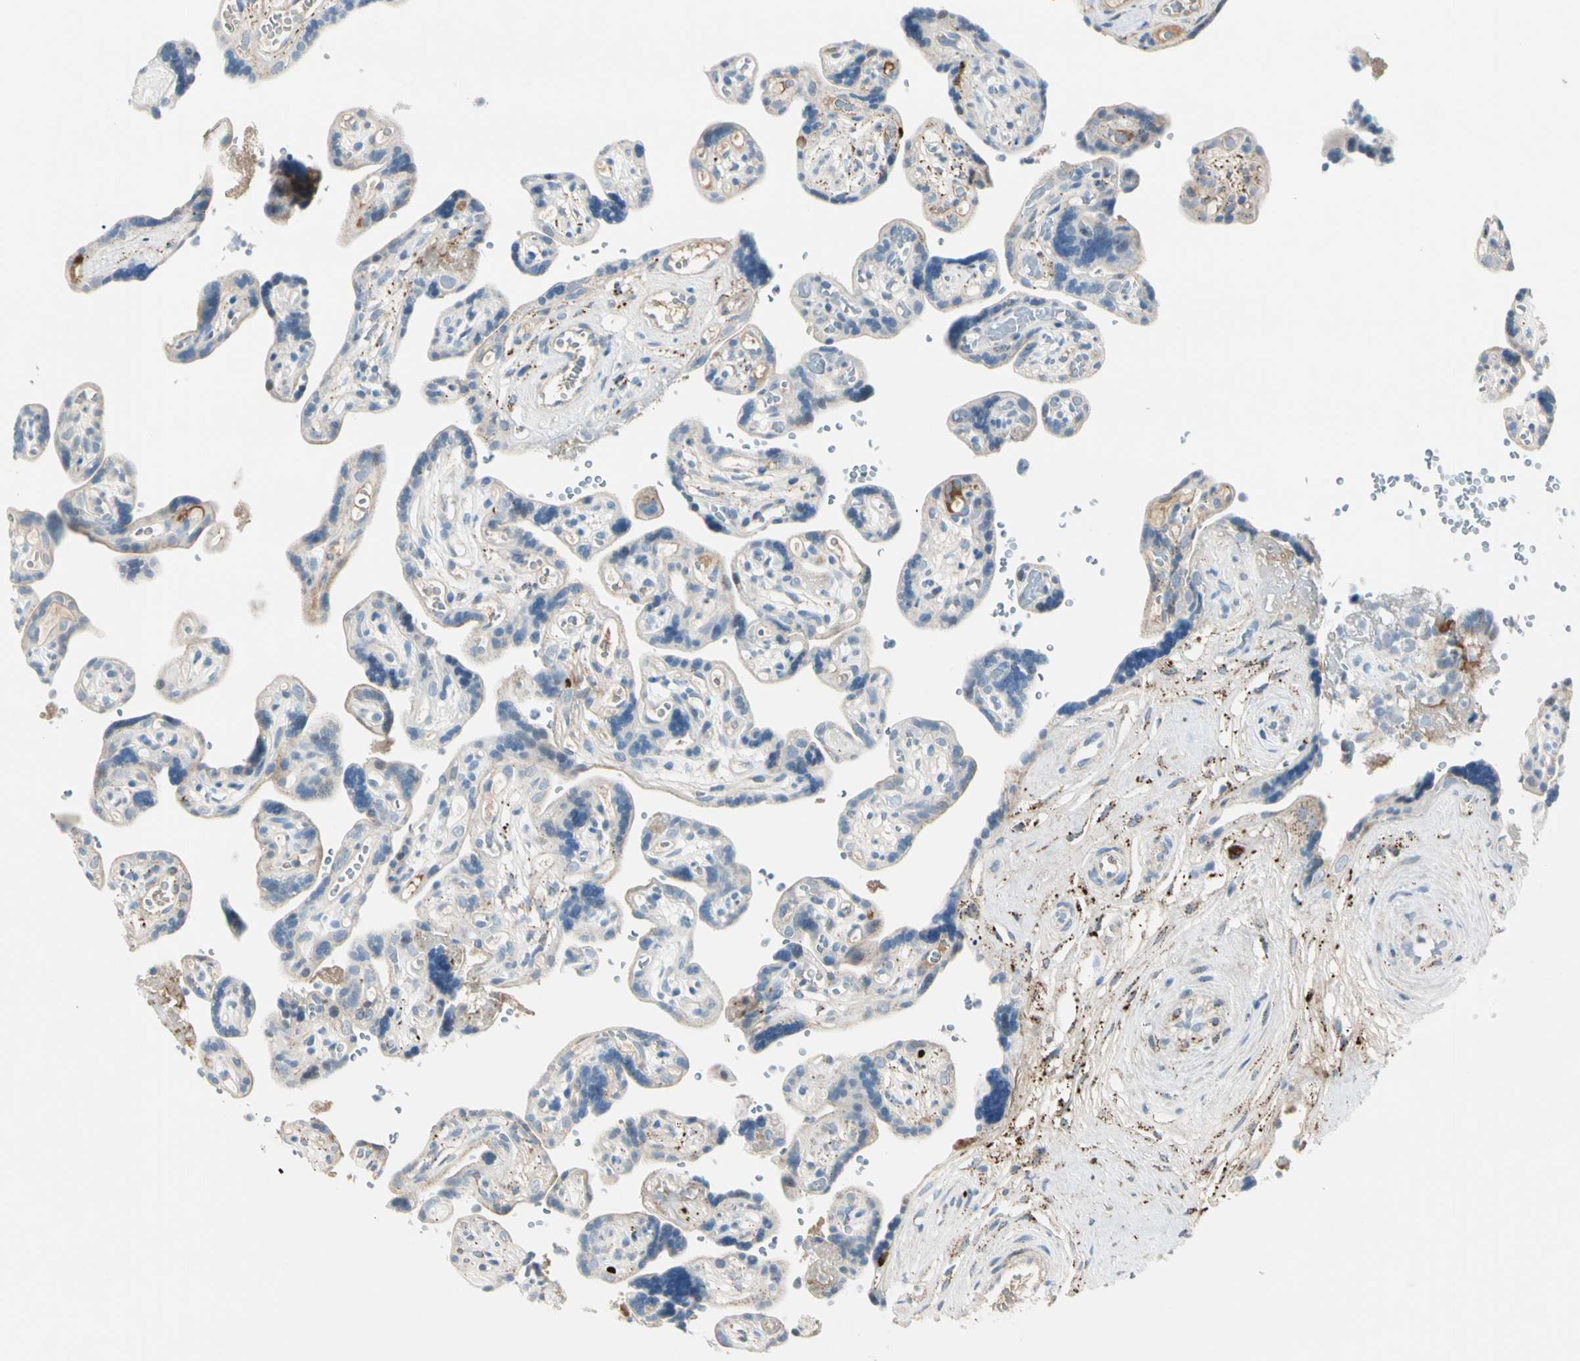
{"staining": {"intensity": "negative", "quantity": "none", "location": "none"}, "tissue": "placenta", "cell_type": "Decidual cells", "image_type": "normal", "snomed": [{"axis": "morphology", "description": "Normal tissue, NOS"}, {"axis": "topography", "description": "Placenta"}], "caption": "DAB (3,3'-diaminobenzidine) immunohistochemical staining of normal placenta reveals no significant expression in decidual cells. (Brightfield microscopy of DAB (3,3'-diaminobenzidine) IHC at high magnification).", "gene": "SERPIND1", "patient": {"sex": "female", "age": 30}}